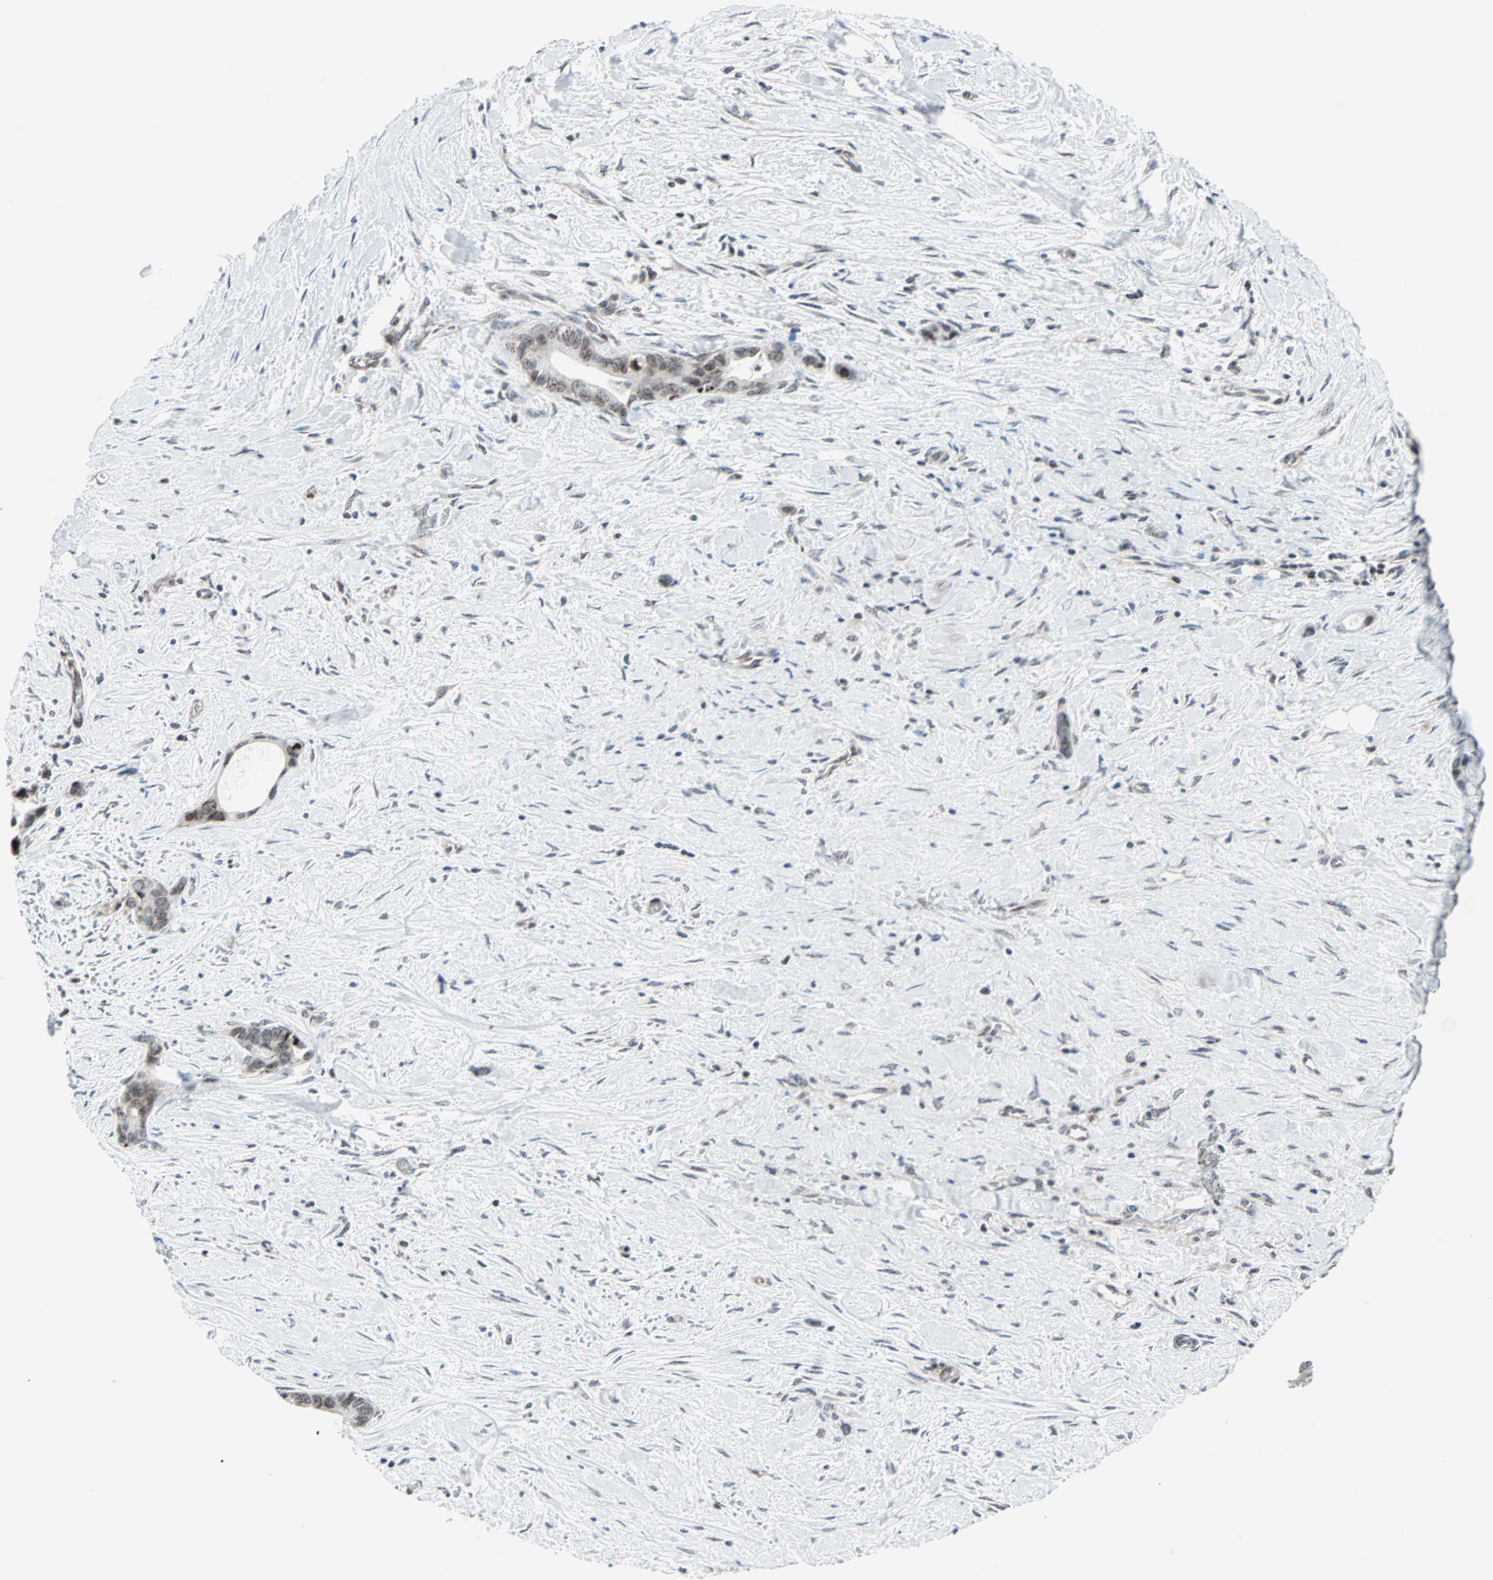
{"staining": {"intensity": "moderate", "quantity": ">75%", "location": "nuclear"}, "tissue": "liver cancer", "cell_type": "Tumor cells", "image_type": "cancer", "snomed": [{"axis": "morphology", "description": "Cholangiocarcinoma"}, {"axis": "topography", "description": "Liver"}], "caption": "Immunohistochemical staining of liver cancer displays moderate nuclear protein staining in about >75% of tumor cells.", "gene": "CENPA", "patient": {"sex": "female", "age": 55}}